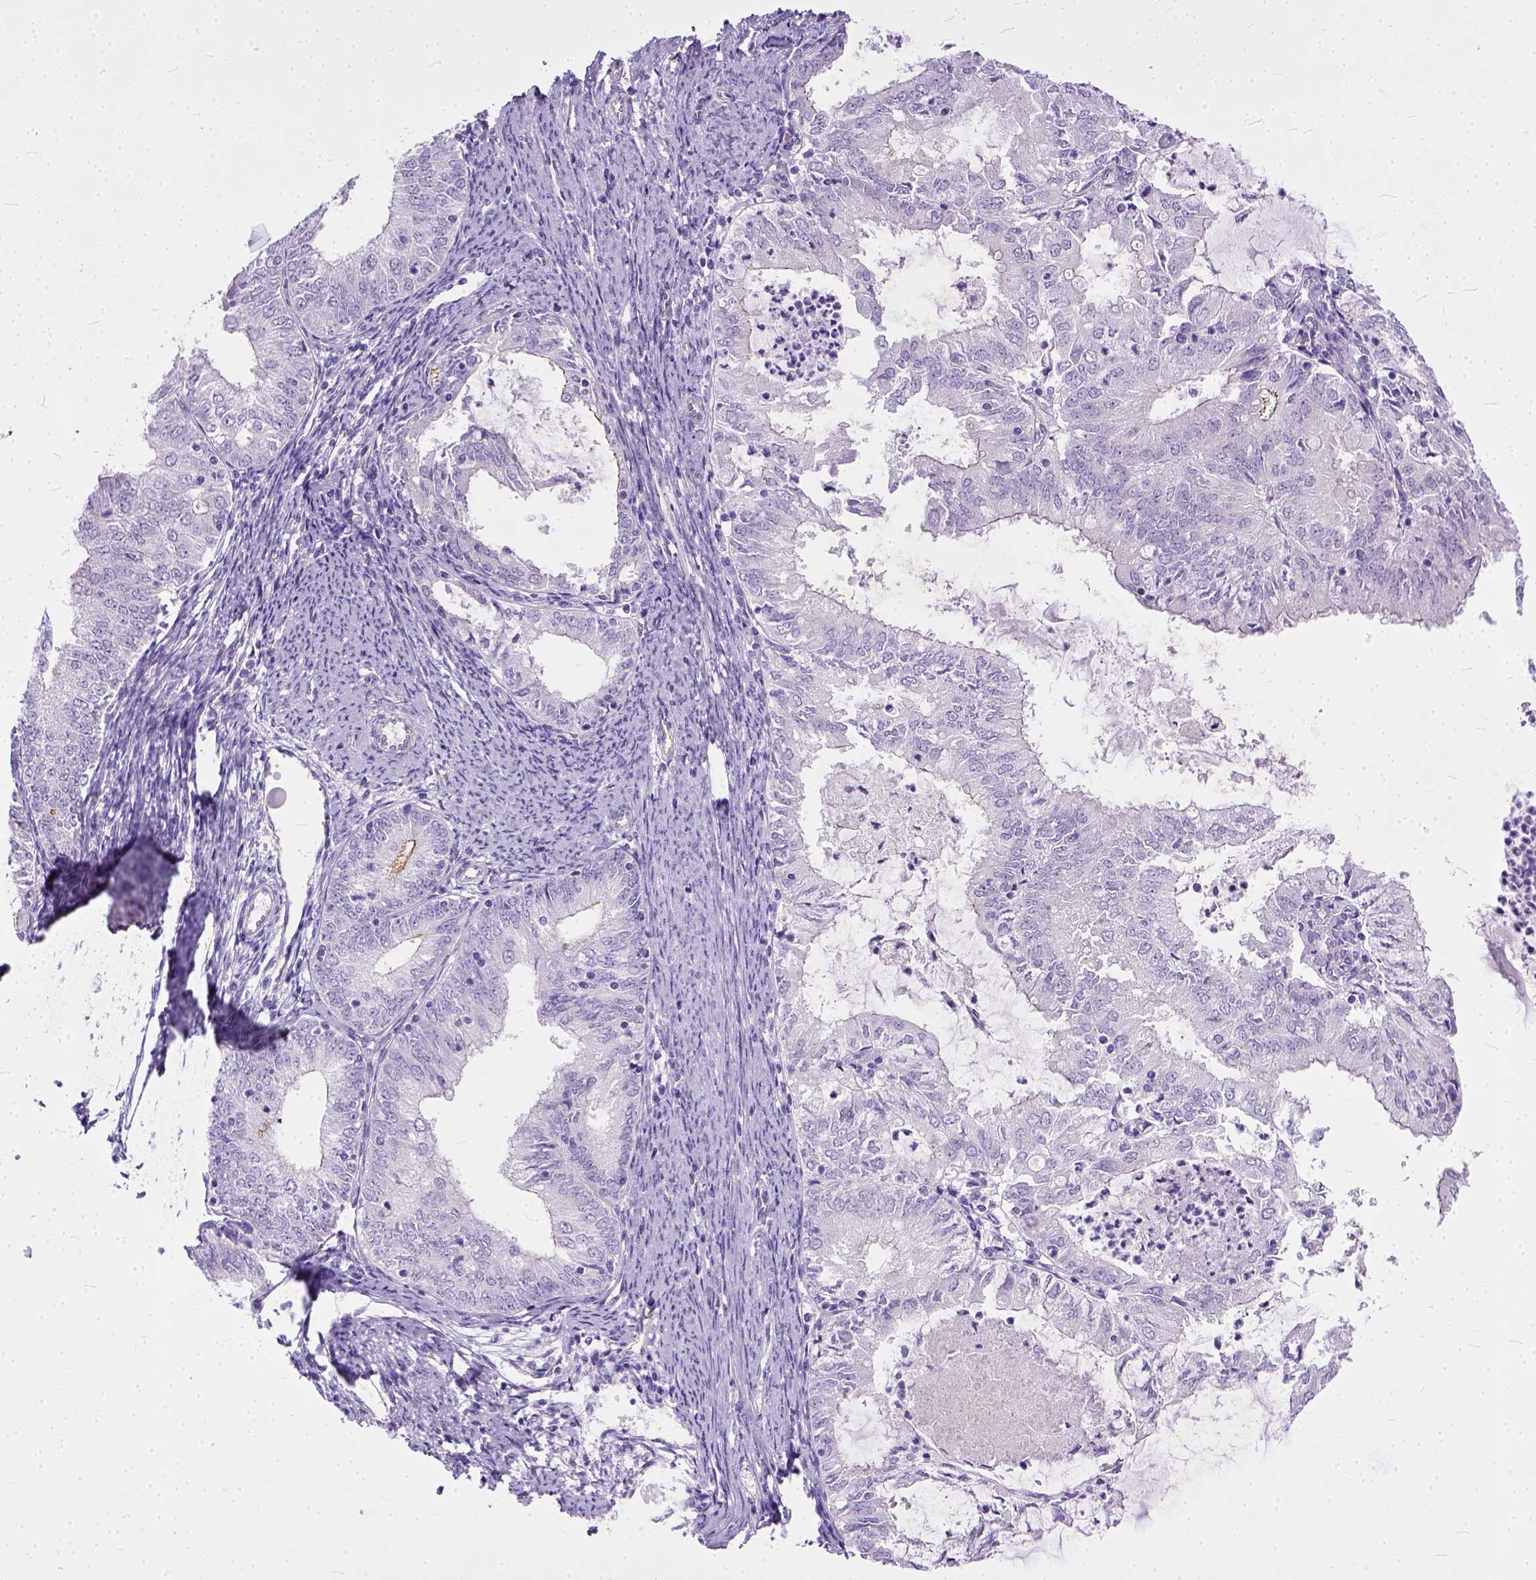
{"staining": {"intensity": "negative", "quantity": "none", "location": "none"}, "tissue": "endometrial cancer", "cell_type": "Tumor cells", "image_type": "cancer", "snomed": [{"axis": "morphology", "description": "Adenocarcinoma, NOS"}, {"axis": "topography", "description": "Endometrium"}], "caption": "Micrograph shows no significant protein expression in tumor cells of endometrial cancer (adenocarcinoma). (Brightfield microscopy of DAB (3,3'-diaminobenzidine) immunohistochemistry (IHC) at high magnification).", "gene": "ADGRF1", "patient": {"sex": "female", "age": 57}}